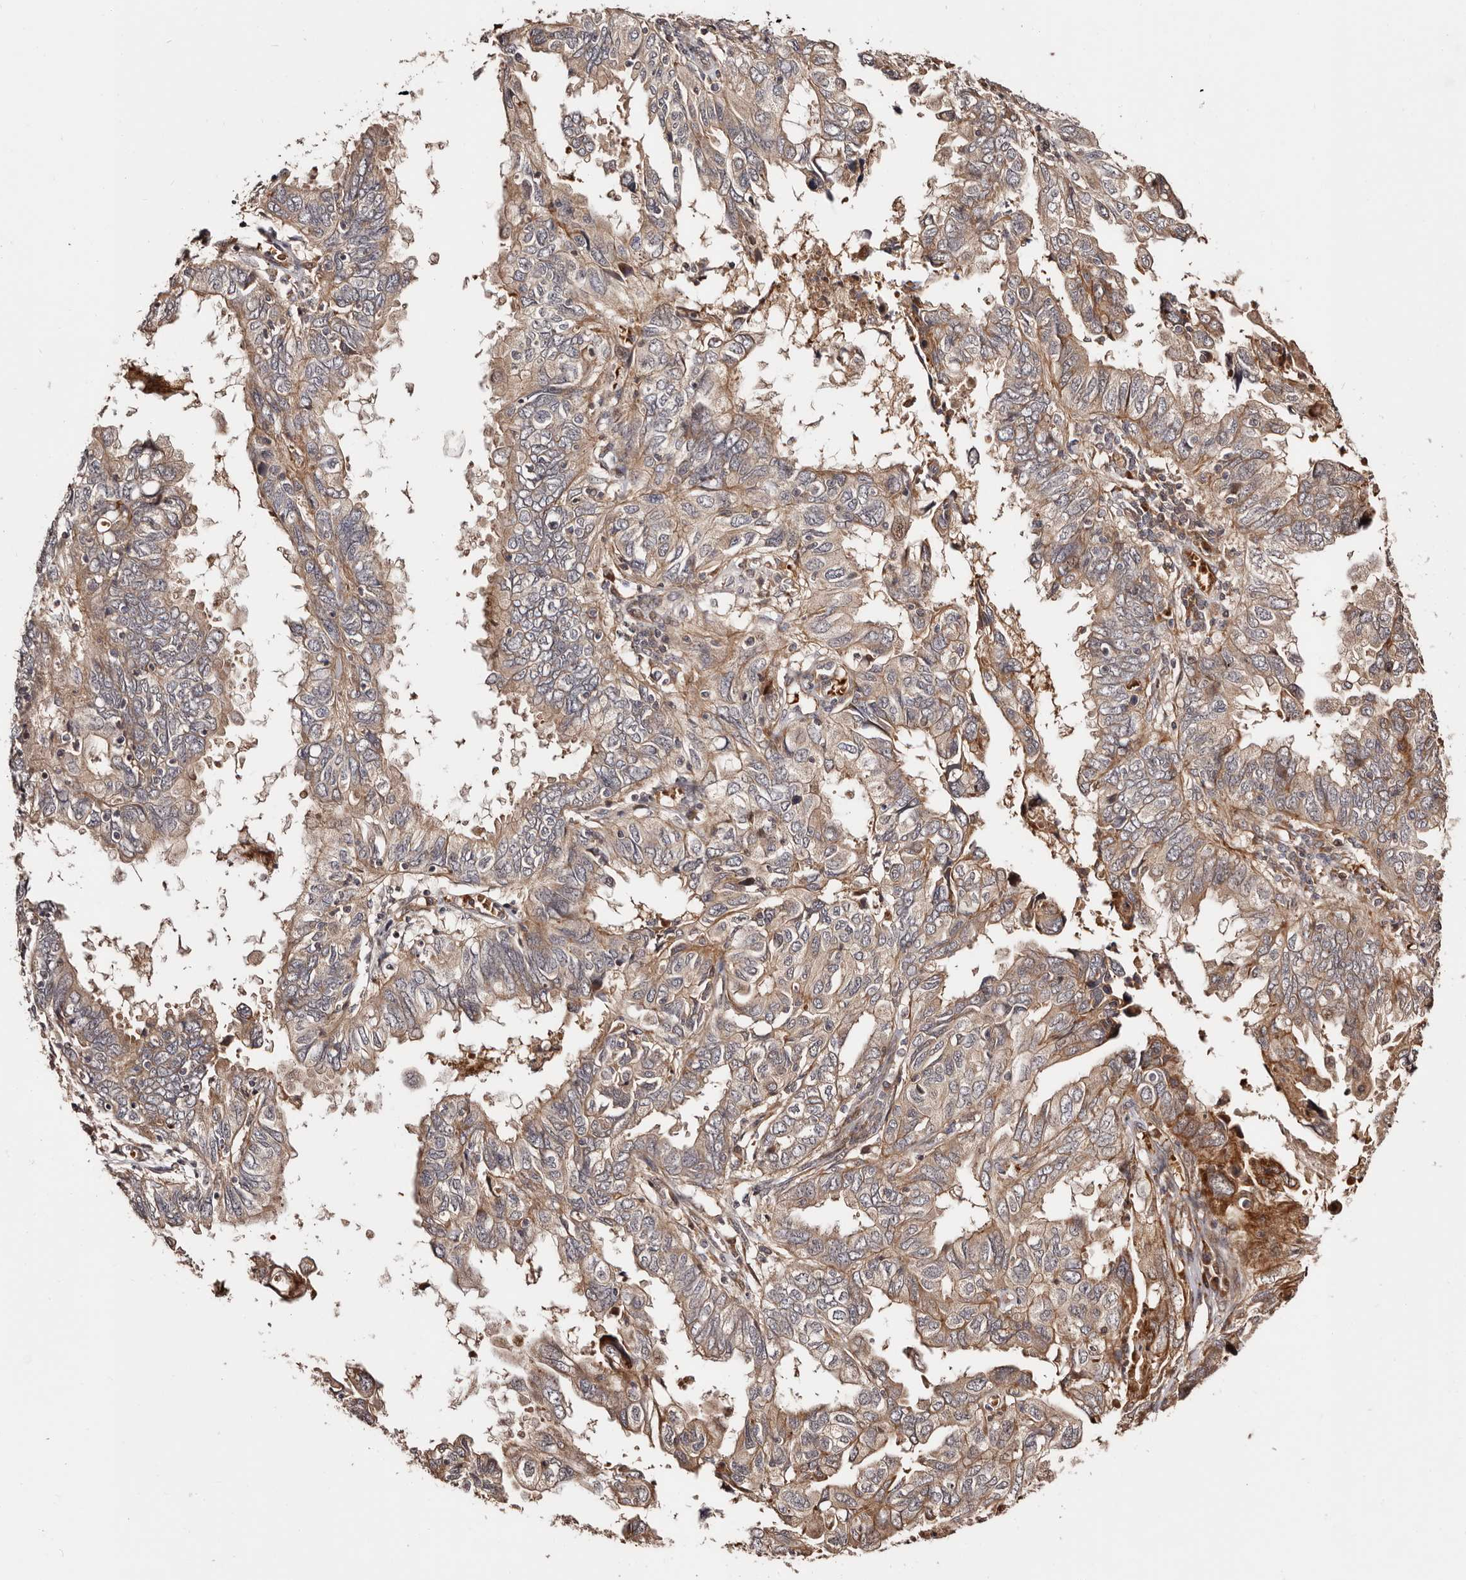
{"staining": {"intensity": "moderate", "quantity": "25%-75%", "location": "cytoplasmic/membranous"}, "tissue": "endometrial cancer", "cell_type": "Tumor cells", "image_type": "cancer", "snomed": [{"axis": "morphology", "description": "Adenocarcinoma, NOS"}, {"axis": "topography", "description": "Uterus"}], "caption": "Protein expression analysis of human endometrial cancer (adenocarcinoma) reveals moderate cytoplasmic/membranous positivity in about 25%-75% of tumor cells.", "gene": "PTPN22", "patient": {"sex": "female", "age": 77}}